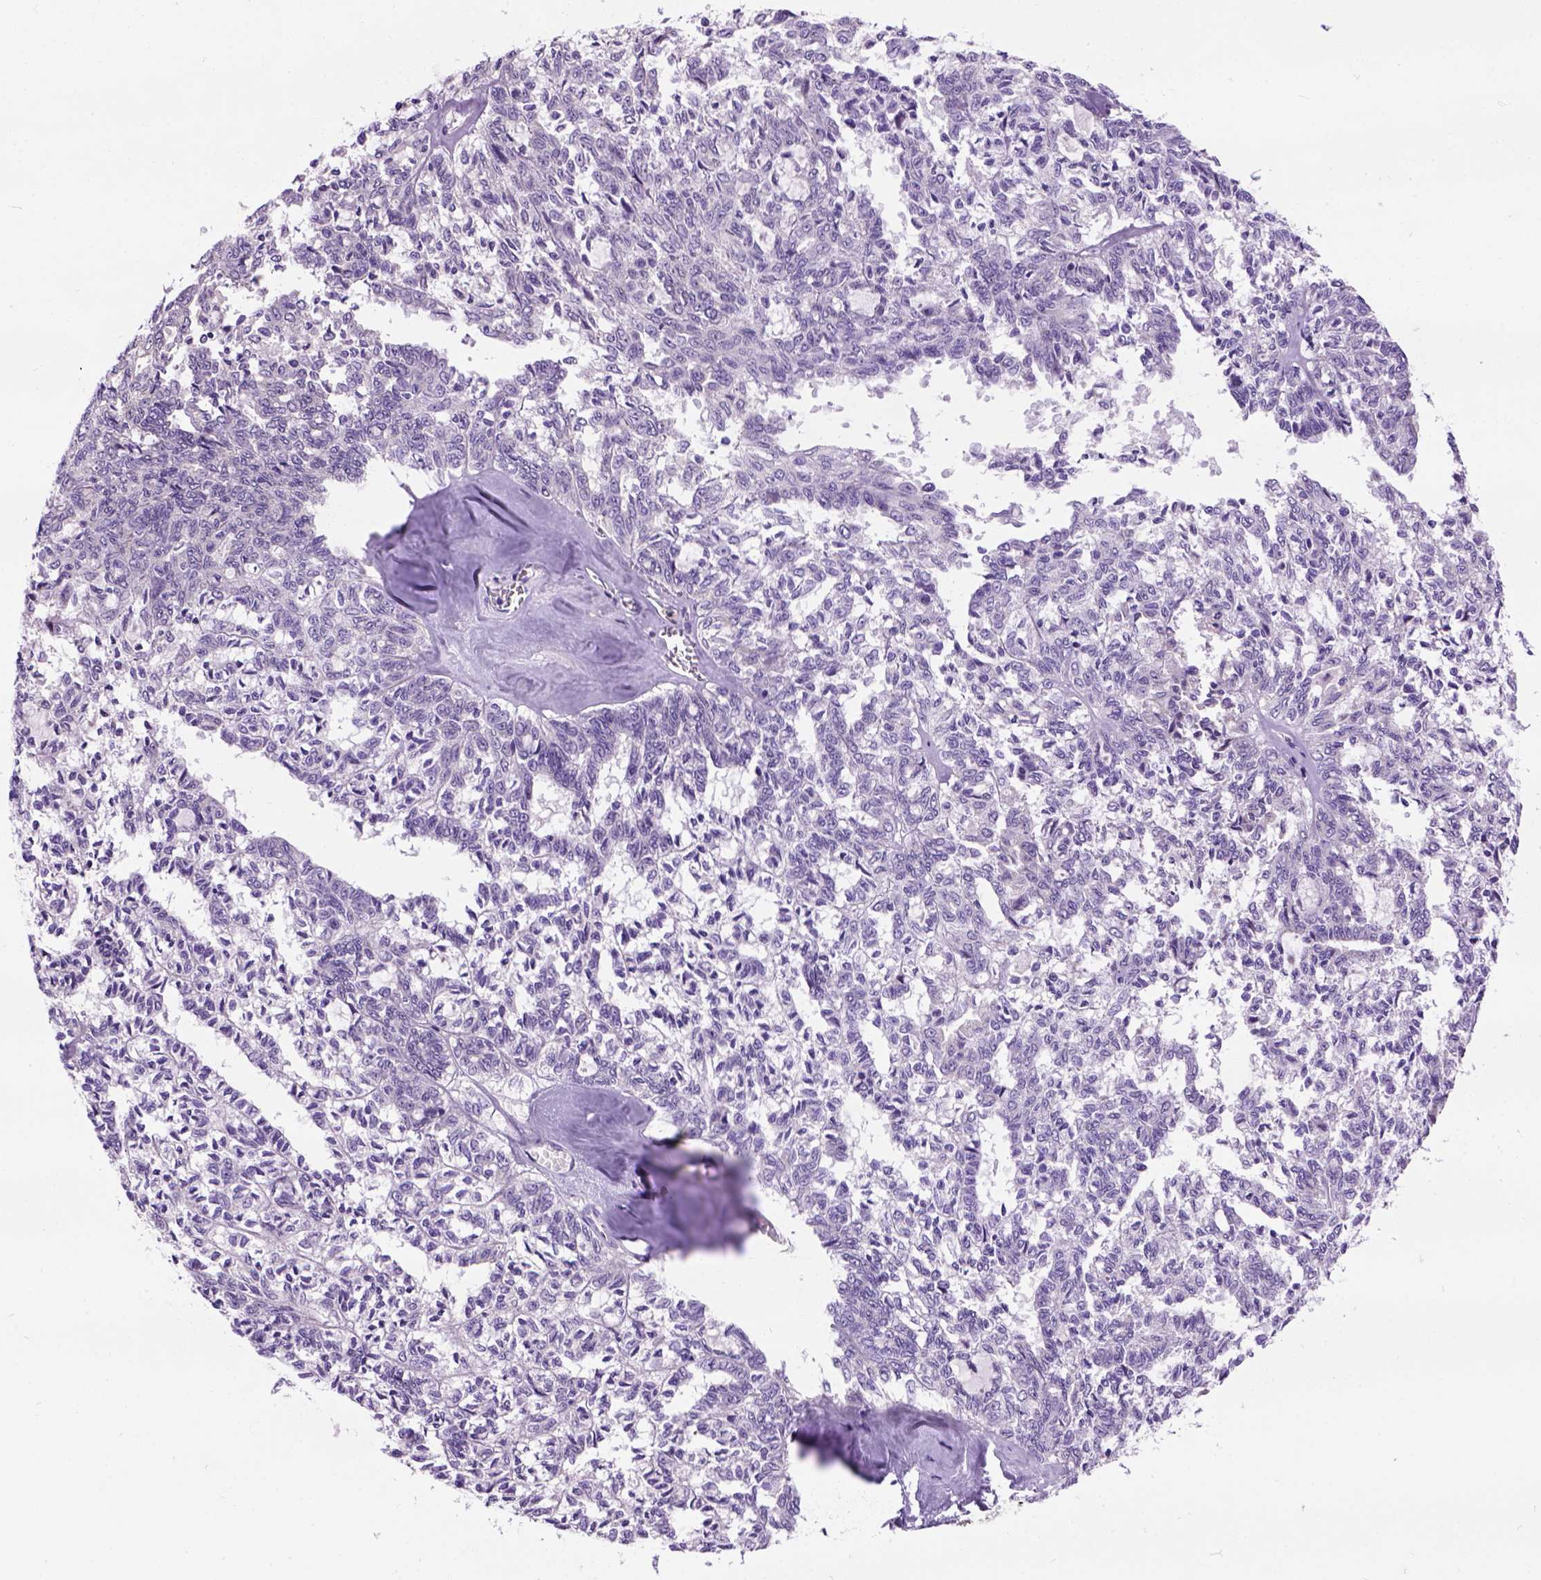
{"staining": {"intensity": "negative", "quantity": "none", "location": "none"}, "tissue": "ovarian cancer", "cell_type": "Tumor cells", "image_type": "cancer", "snomed": [{"axis": "morphology", "description": "Cystadenocarcinoma, serous, NOS"}, {"axis": "topography", "description": "Ovary"}], "caption": "High power microscopy histopathology image of an IHC image of ovarian serous cystadenocarcinoma, revealing no significant positivity in tumor cells. The staining was performed using DAB (3,3'-diaminobenzidine) to visualize the protein expression in brown, while the nuclei were stained in blue with hematoxylin (Magnification: 20x).", "gene": "MAPT", "patient": {"sex": "female", "age": 71}}